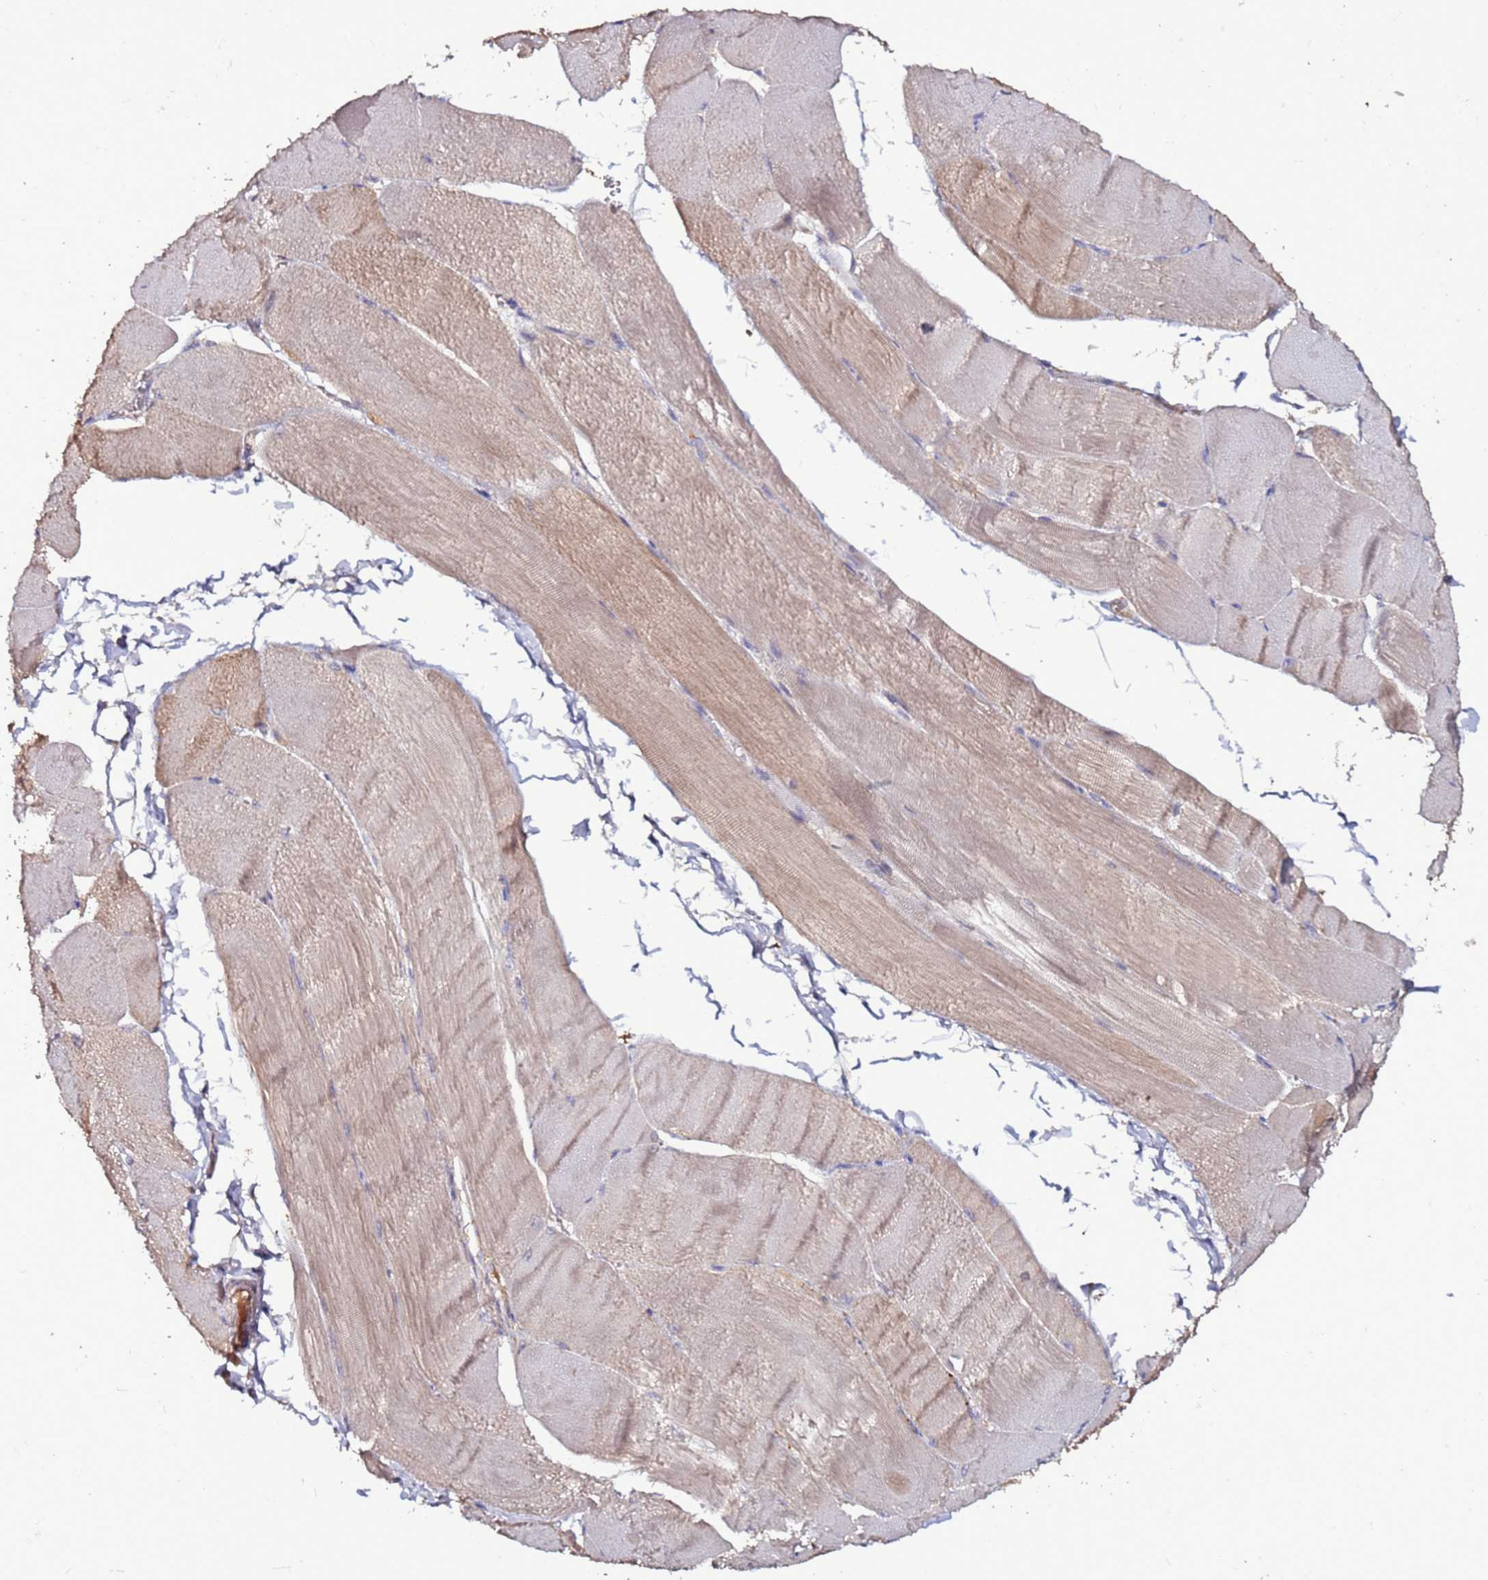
{"staining": {"intensity": "moderate", "quantity": "25%-75%", "location": "cytoplasmic/membranous"}, "tissue": "skeletal muscle", "cell_type": "Myocytes", "image_type": "normal", "snomed": [{"axis": "morphology", "description": "Normal tissue, NOS"}, {"axis": "morphology", "description": "Basal cell carcinoma"}, {"axis": "topography", "description": "Skeletal muscle"}], "caption": "A medium amount of moderate cytoplasmic/membranous positivity is present in approximately 25%-75% of myocytes in normal skeletal muscle. (DAB = brown stain, brightfield microscopy at high magnification).", "gene": "RPS15A", "patient": {"sex": "female", "age": 64}}